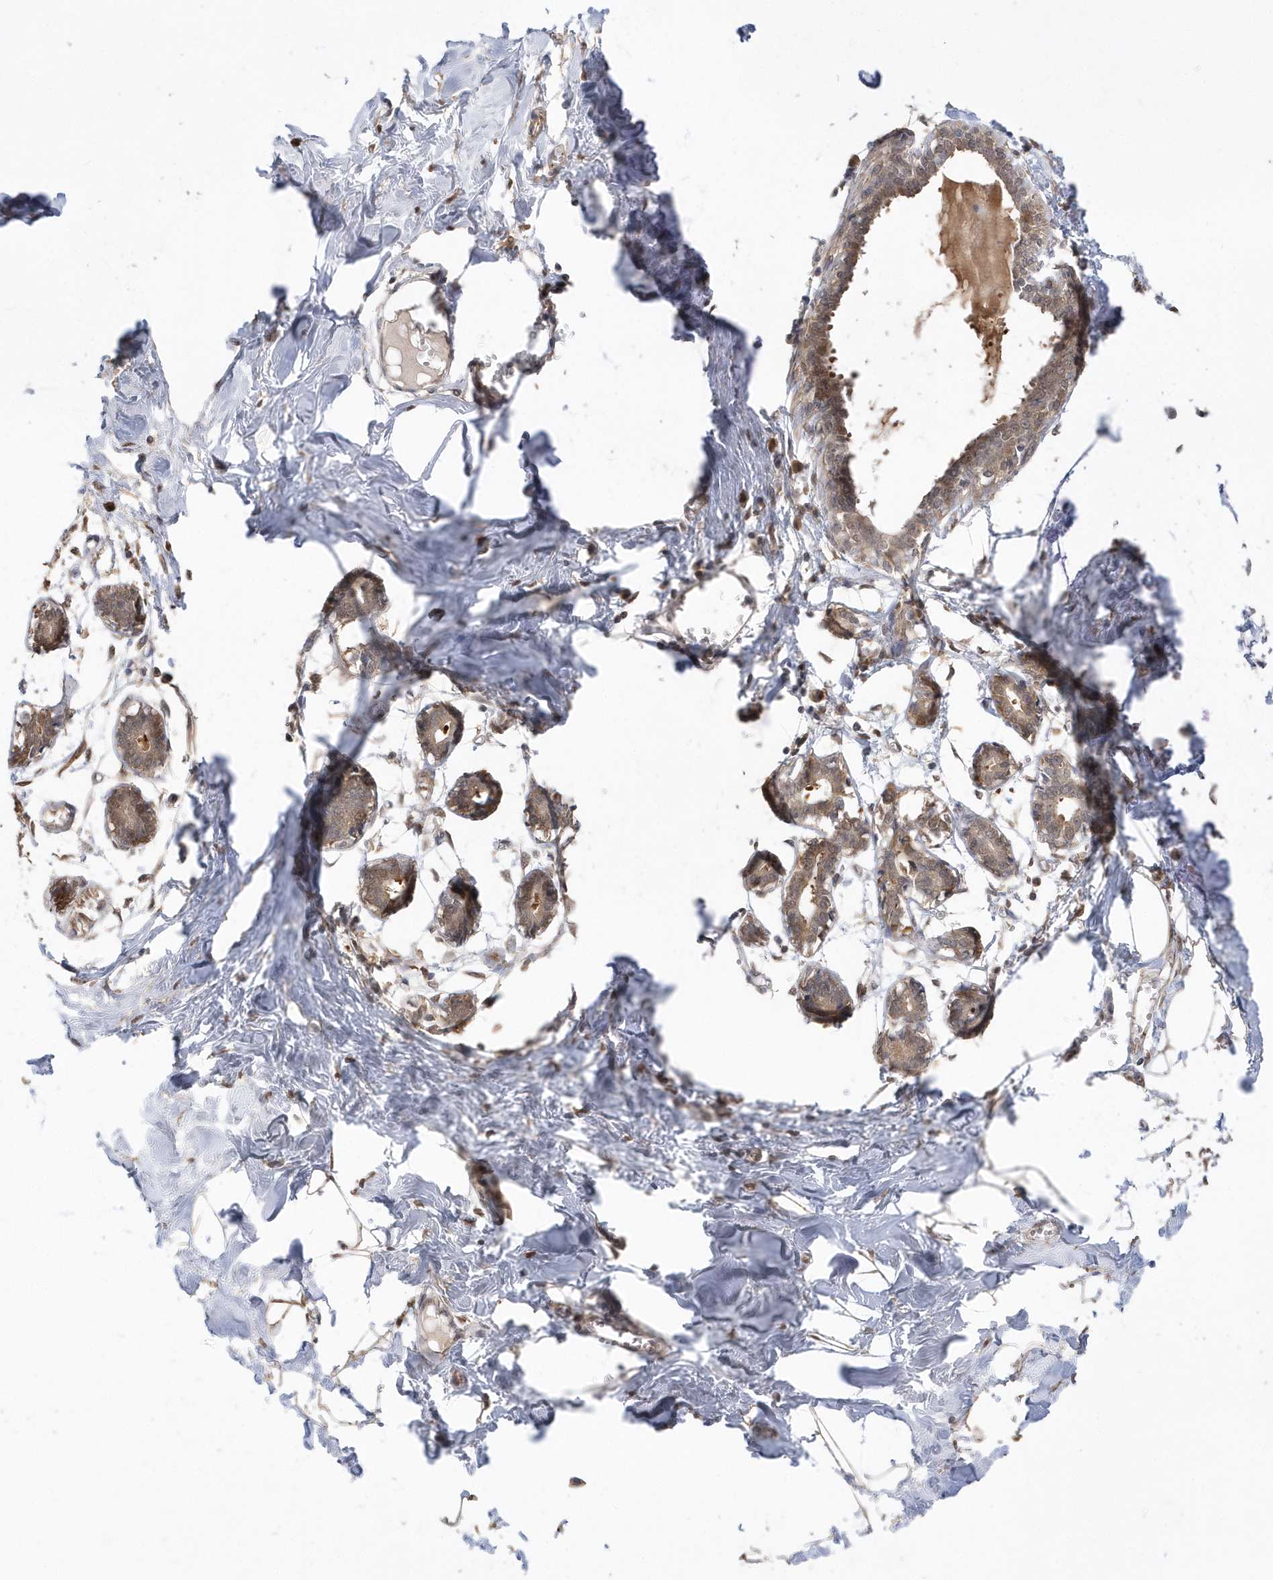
{"staining": {"intensity": "weak", "quantity": ">75%", "location": "cytoplasmic/membranous,nuclear"}, "tissue": "breast", "cell_type": "Adipocytes", "image_type": "normal", "snomed": [{"axis": "morphology", "description": "Normal tissue, NOS"}, {"axis": "topography", "description": "Breast"}], "caption": "Immunohistochemistry (IHC) staining of unremarkable breast, which reveals low levels of weak cytoplasmic/membranous,nuclear positivity in about >75% of adipocytes indicating weak cytoplasmic/membranous,nuclear protein staining. The staining was performed using DAB (3,3'-diaminobenzidine) (brown) for protein detection and nuclei were counterstained in hematoxylin (blue).", "gene": "RPEL1", "patient": {"sex": "female", "age": 27}}